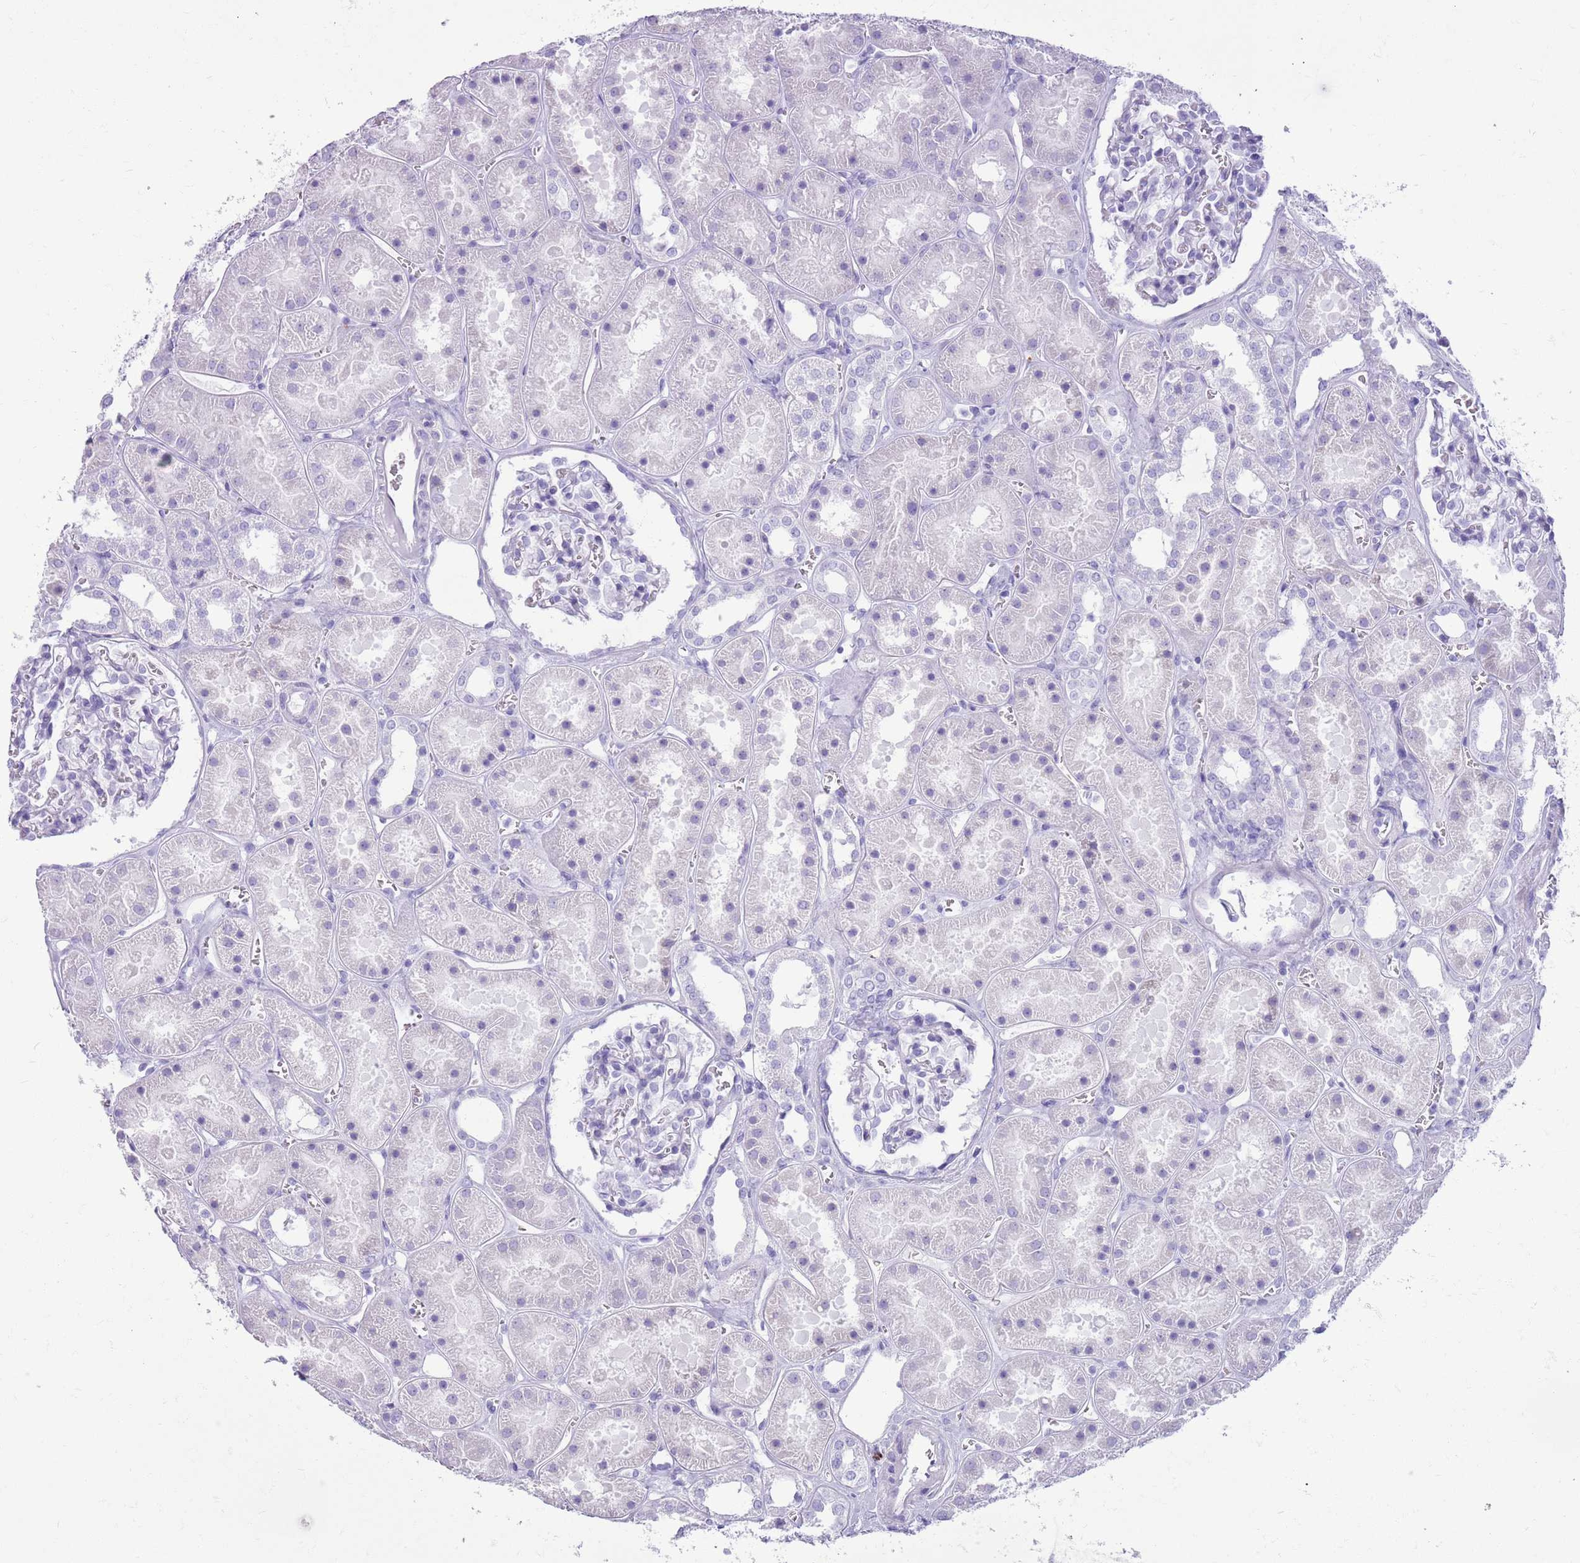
{"staining": {"intensity": "negative", "quantity": "none", "location": "none"}, "tissue": "kidney", "cell_type": "Cells in glomeruli", "image_type": "normal", "snomed": [{"axis": "morphology", "description": "Normal tissue, NOS"}, {"axis": "topography", "description": "Kidney"}], "caption": "Cells in glomeruli show no significant staining in normal kidney. (DAB (3,3'-diaminobenzidine) immunohistochemistry with hematoxylin counter stain).", "gene": "ENSG00000263020", "patient": {"sex": "female", "age": 41}}